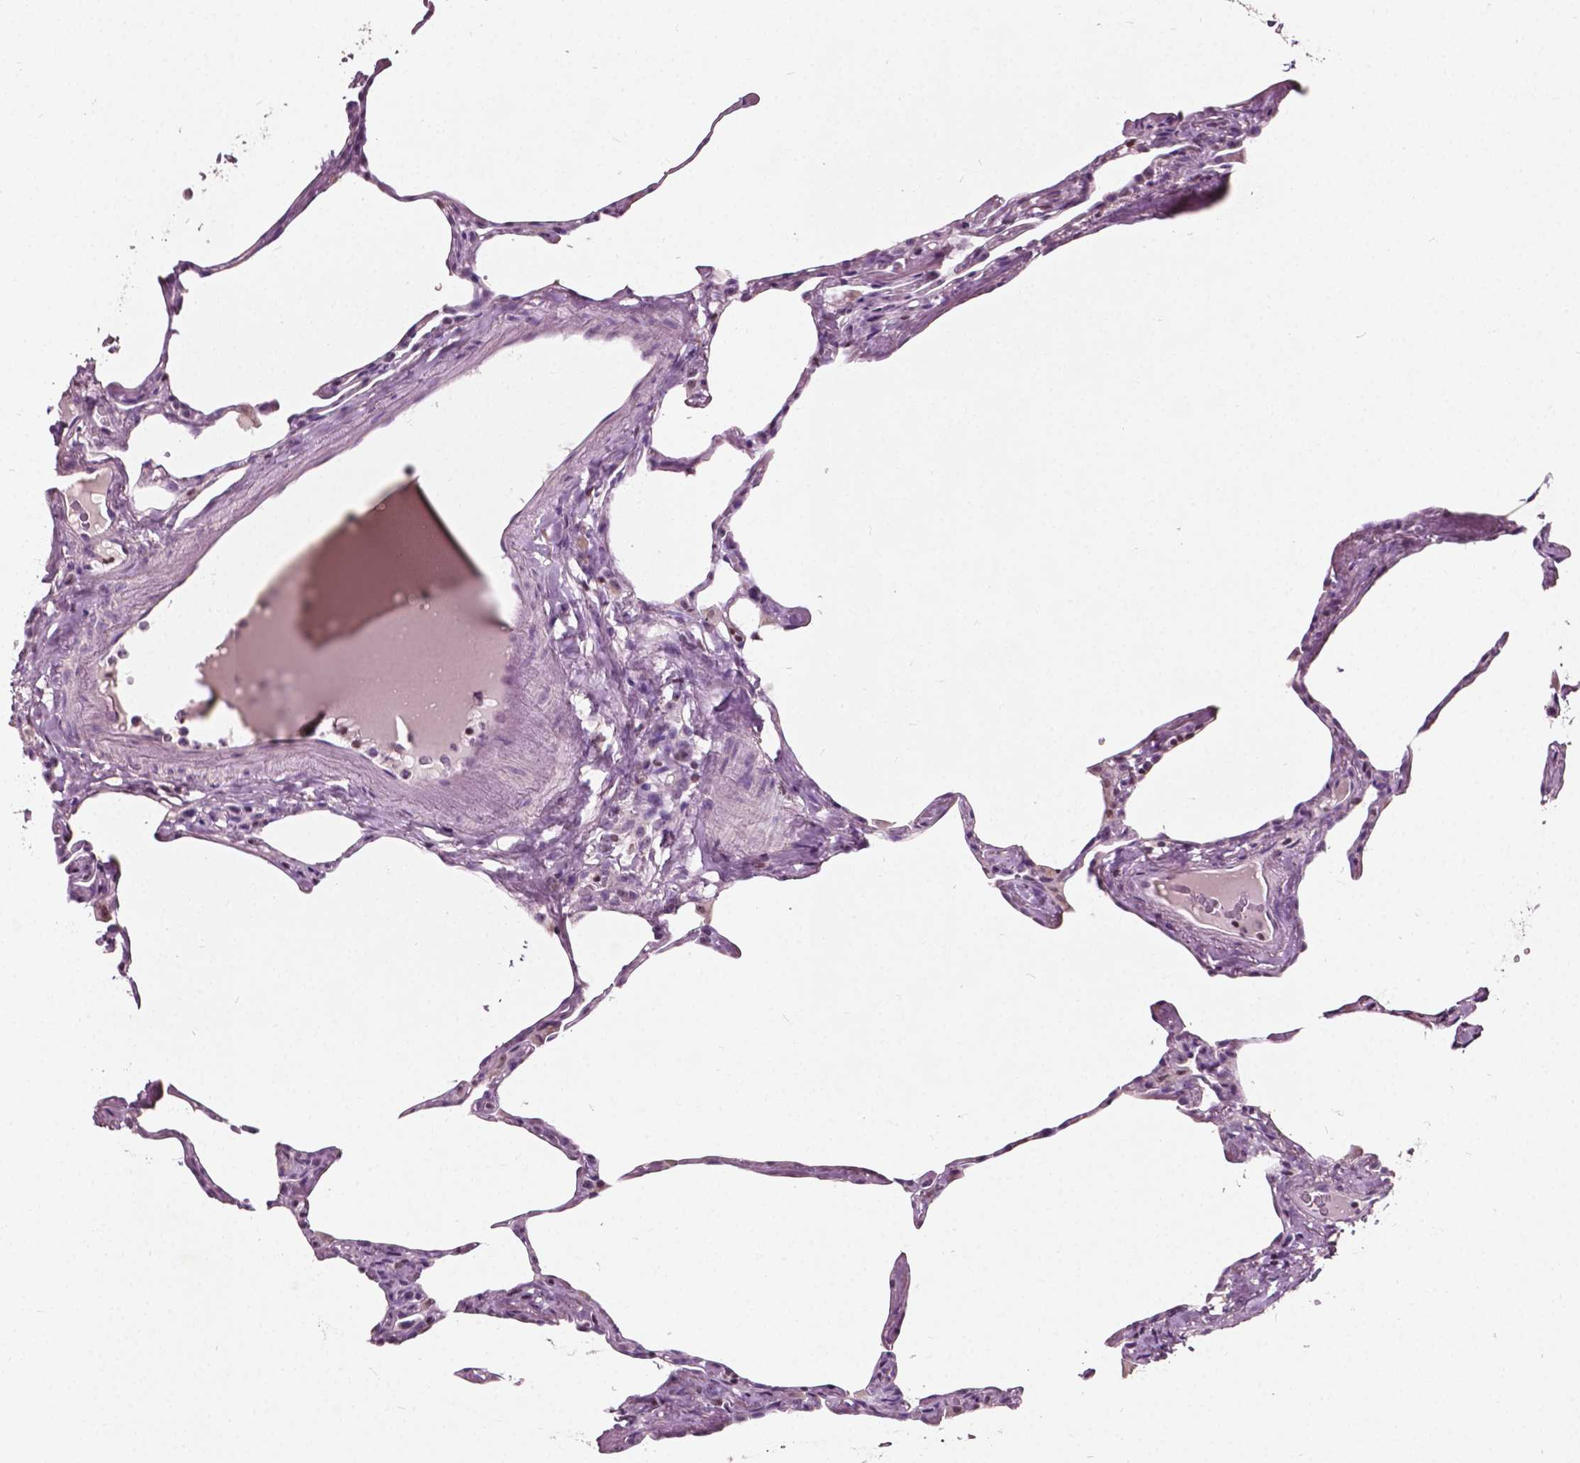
{"staining": {"intensity": "negative", "quantity": "none", "location": "none"}, "tissue": "lung", "cell_type": "Alveolar cells", "image_type": "normal", "snomed": [{"axis": "morphology", "description": "Normal tissue, NOS"}, {"axis": "topography", "description": "Lung"}], "caption": "High magnification brightfield microscopy of normal lung stained with DAB (3,3'-diaminobenzidine) (brown) and counterstained with hematoxylin (blue): alveolar cells show no significant staining.", "gene": "ODF3L2", "patient": {"sex": "male", "age": 65}}